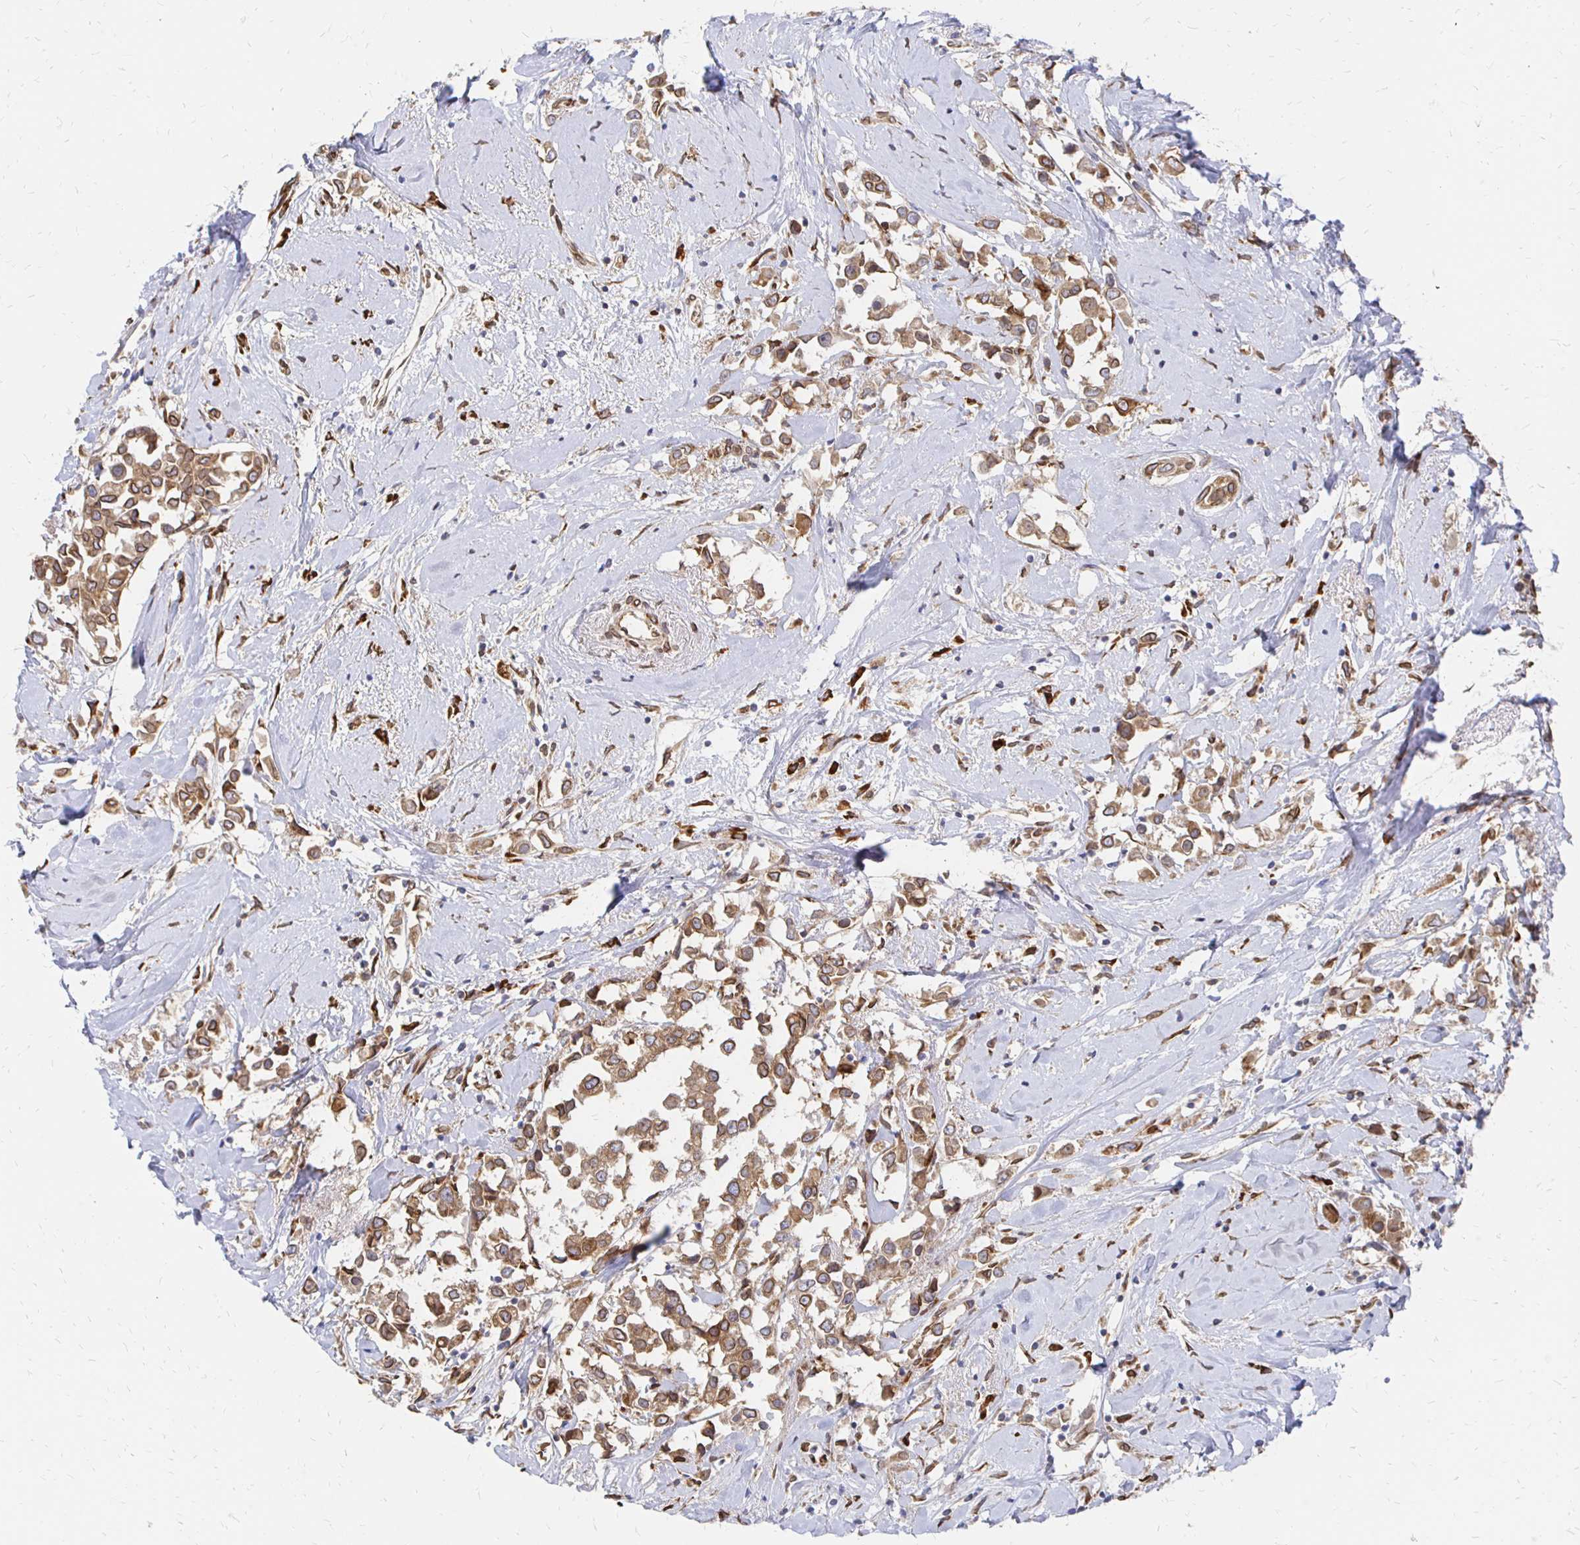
{"staining": {"intensity": "strong", "quantity": ">75%", "location": "cytoplasmic/membranous,nuclear"}, "tissue": "breast cancer", "cell_type": "Tumor cells", "image_type": "cancer", "snomed": [{"axis": "morphology", "description": "Duct carcinoma"}, {"axis": "topography", "description": "Breast"}], "caption": "Strong cytoplasmic/membranous and nuclear positivity for a protein is seen in approximately >75% of tumor cells of breast infiltrating ductal carcinoma using immunohistochemistry.", "gene": "PELI3", "patient": {"sex": "female", "age": 61}}